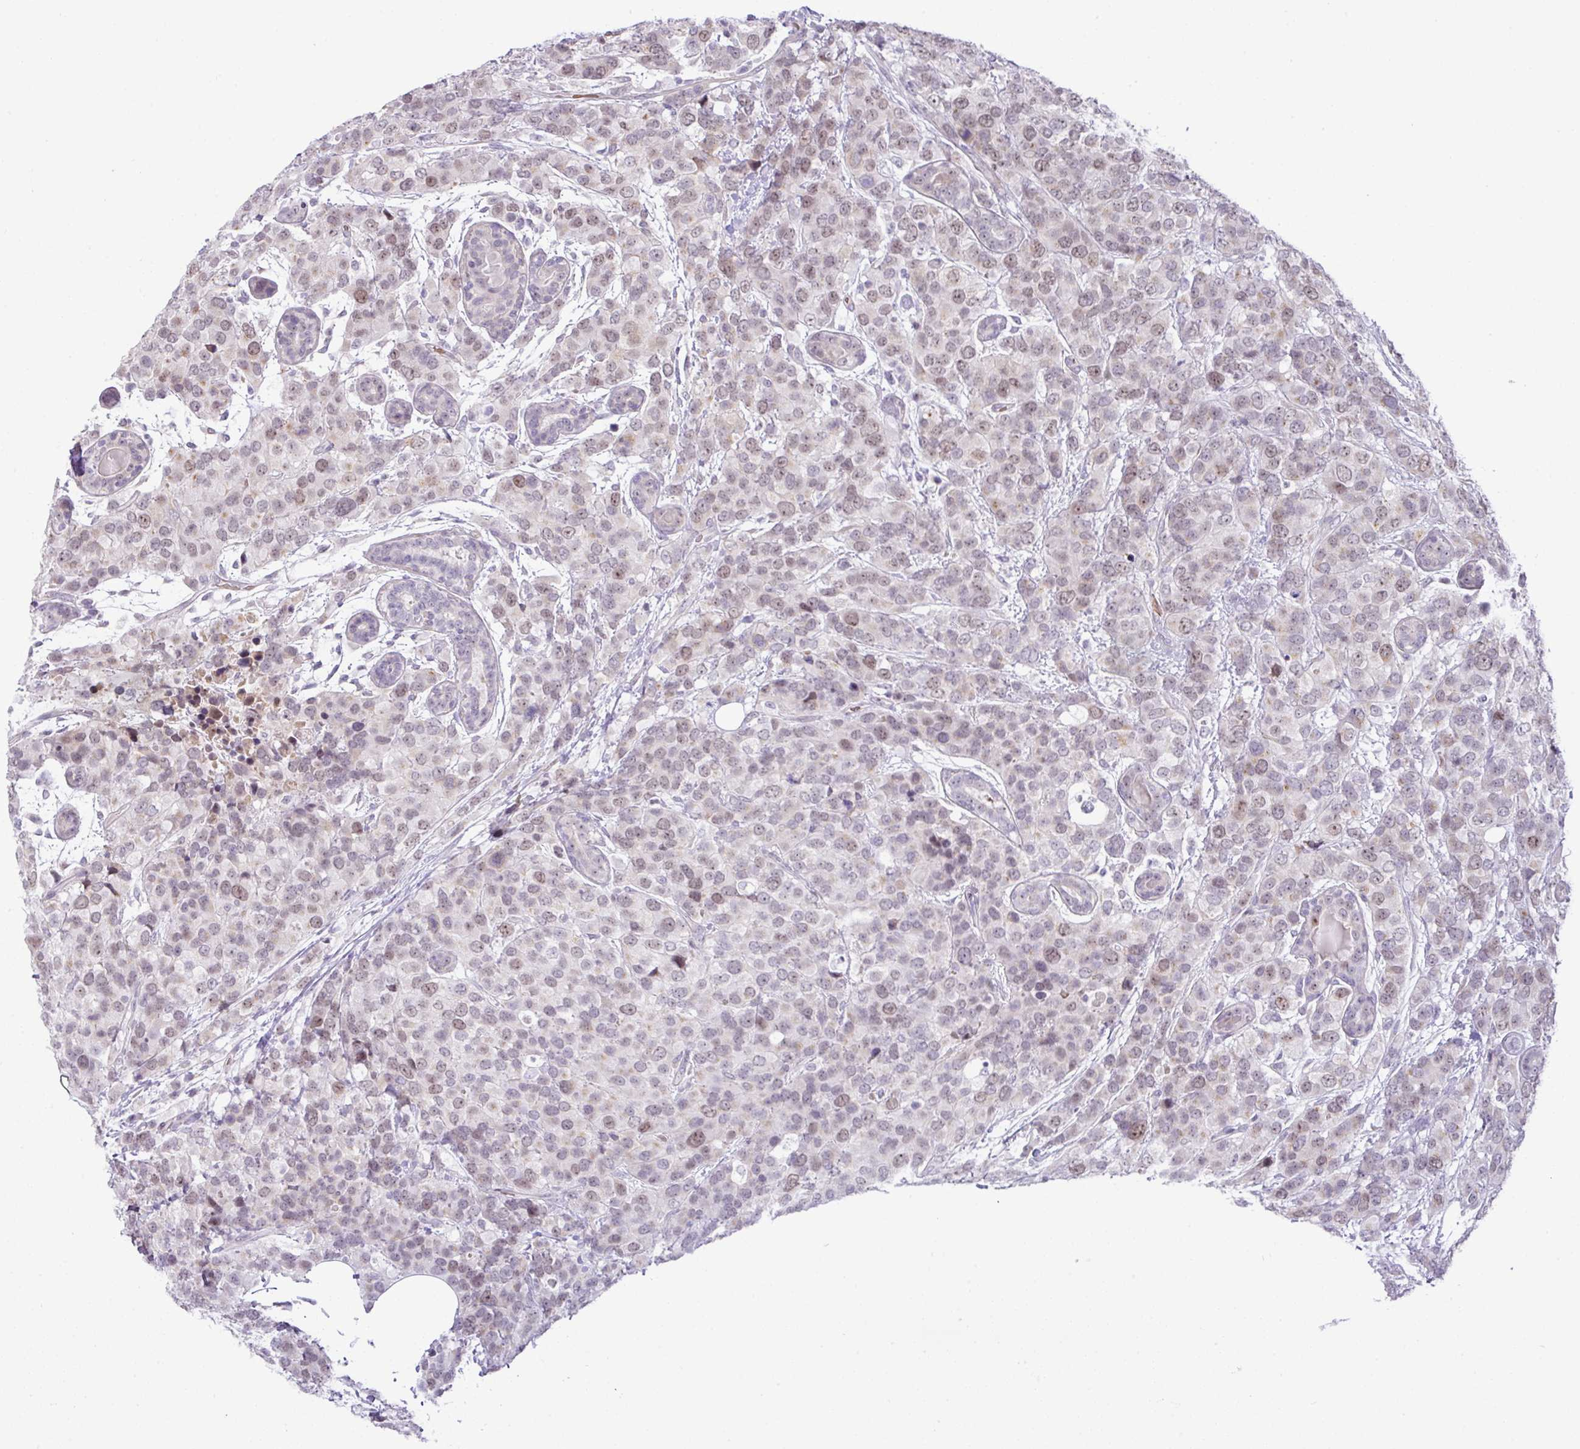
{"staining": {"intensity": "moderate", "quantity": "25%-75%", "location": "nuclear"}, "tissue": "breast cancer", "cell_type": "Tumor cells", "image_type": "cancer", "snomed": [{"axis": "morphology", "description": "Lobular carcinoma"}, {"axis": "topography", "description": "Breast"}], "caption": "Immunohistochemistry (DAB (3,3'-diaminobenzidine)) staining of breast lobular carcinoma reveals moderate nuclear protein staining in about 25%-75% of tumor cells.", "gene": "PARP2", "patient": {"sex": "female", "age": 59}}